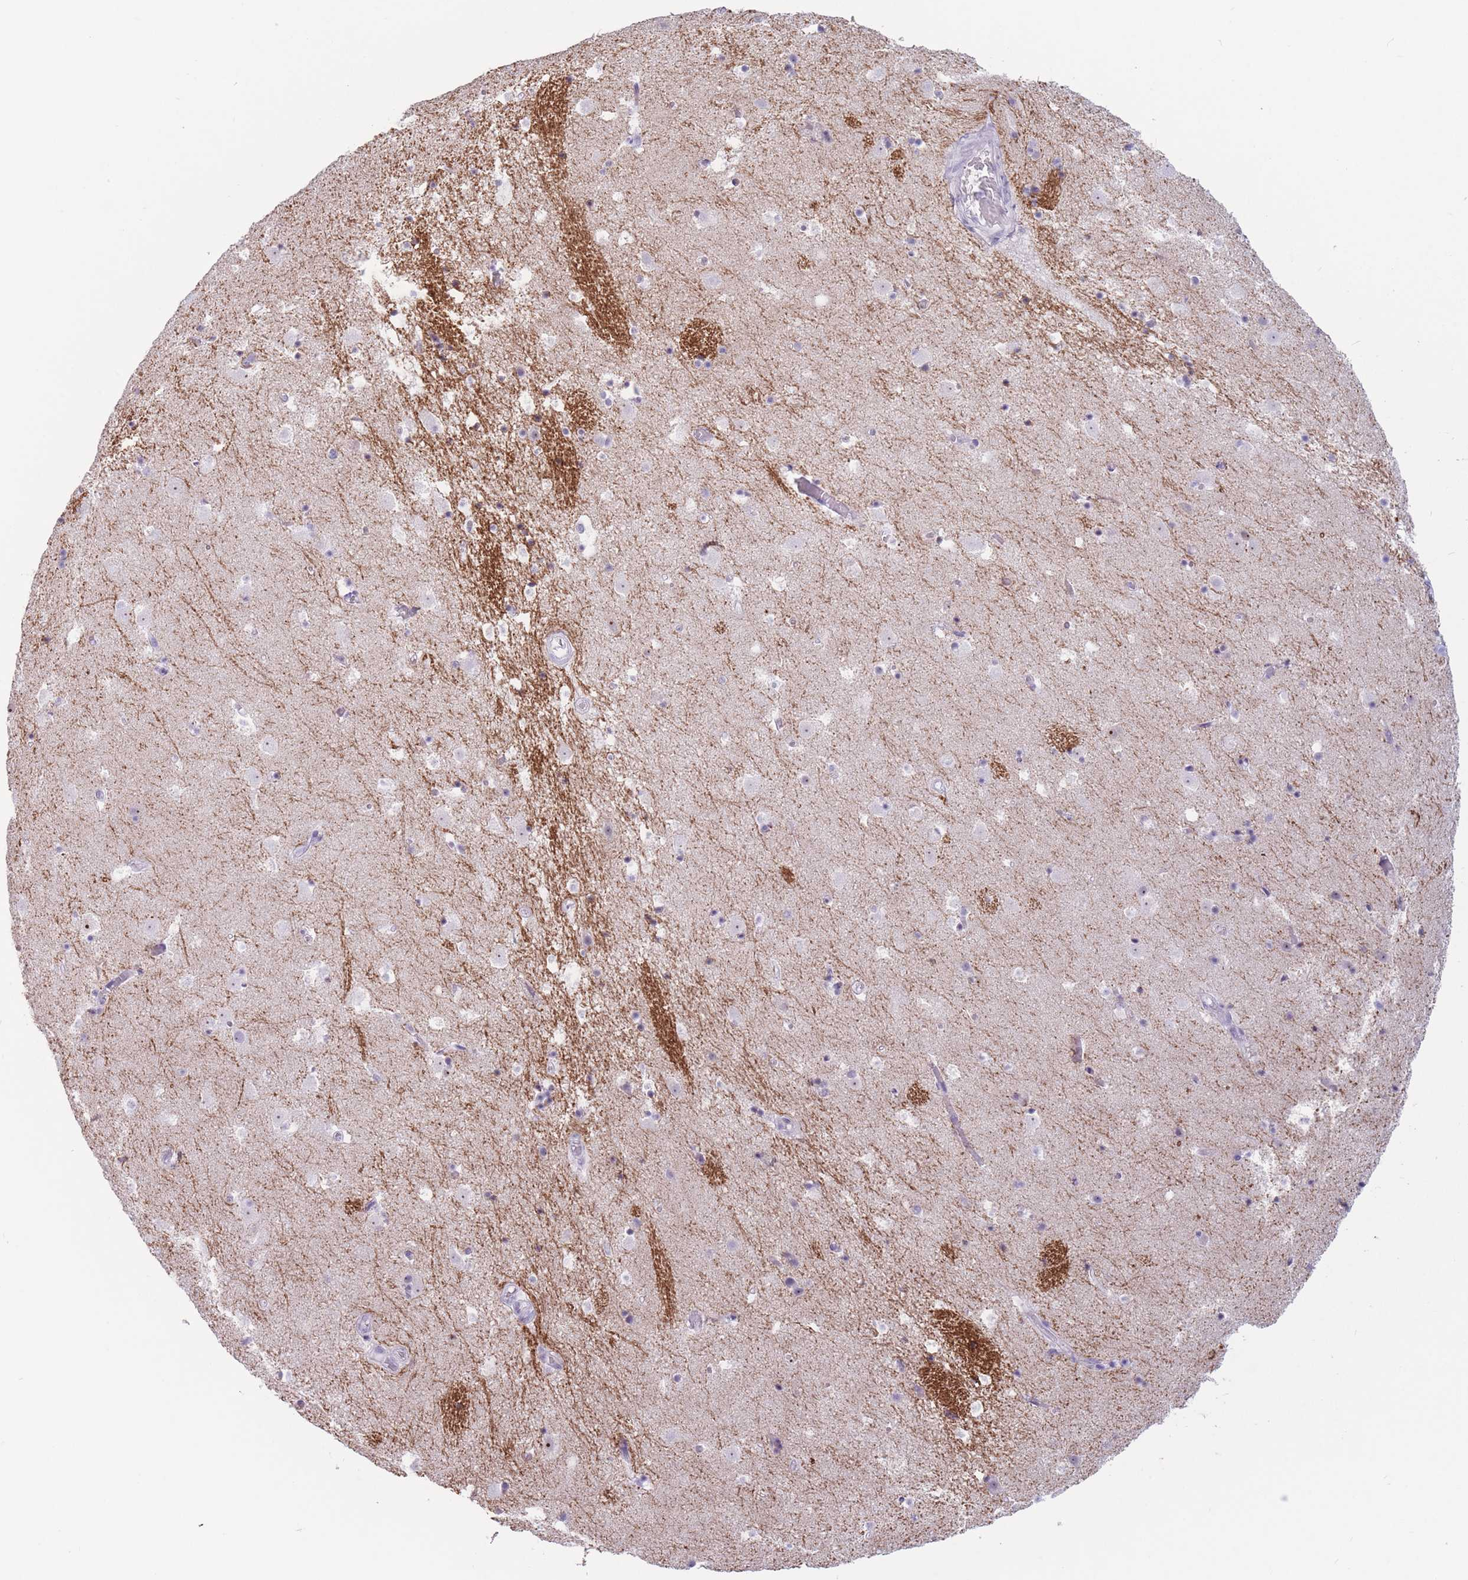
{"staining": {"intensity": "negative", "quantity": "none", "location": "none"}, "tissue": "caudate", "cell_type": "Glial cells", "image_type": "normal", "snomed": [{"axis": "morphology", "description": "Normal tissue, NOS"}, {"axis": "topography", "description": "Lateral ventricle wall"}], "caption": "High power microscopy micrograph of an immunohistochemistry image of unremarkable caudate, revealing no significant expression in glial cells.", "gene": "PNMA3", "patient": {"sex": "male", "age": 25}}